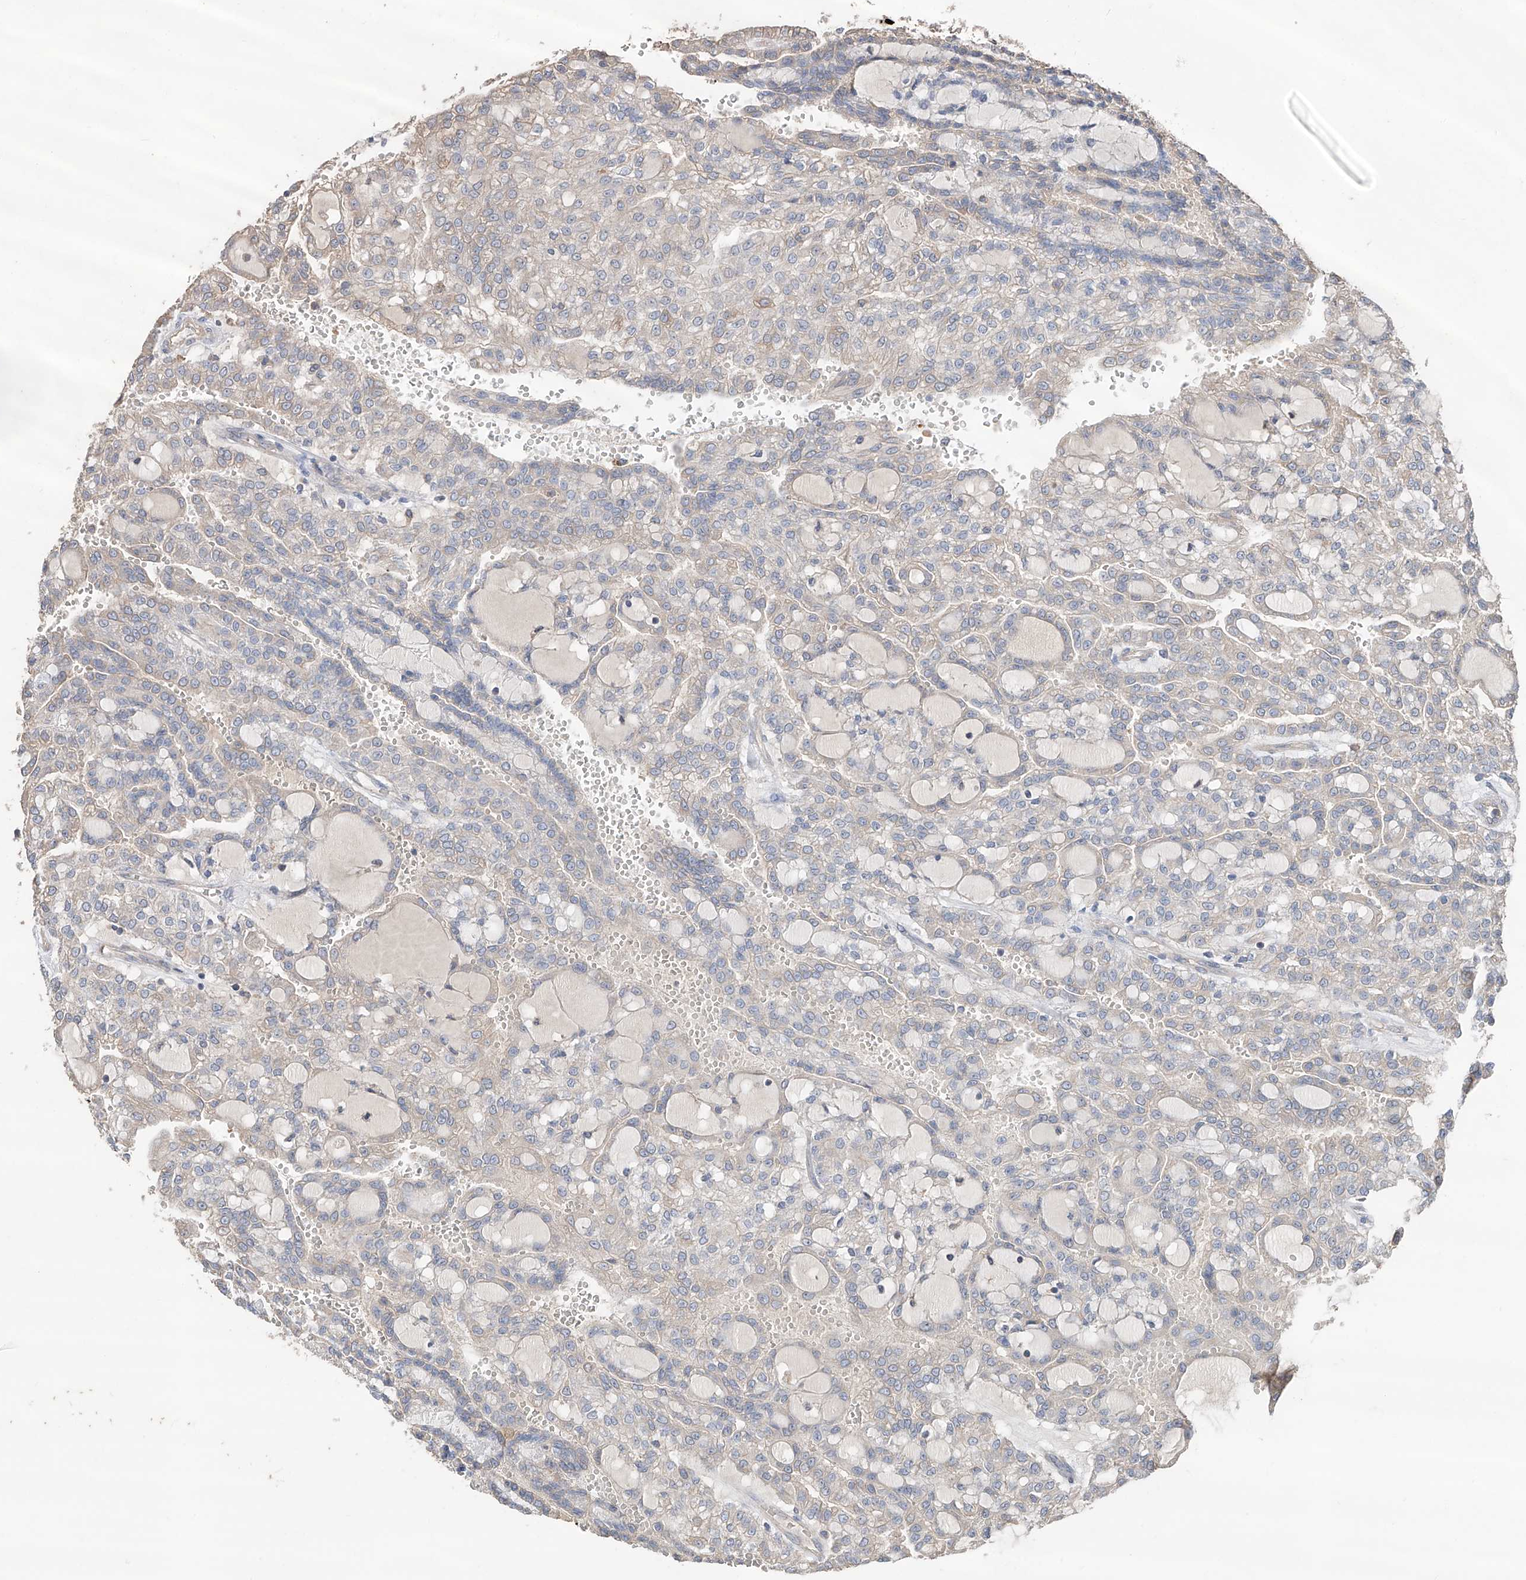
{"staining": {"intensity": "negative", "quantity": "none", "location": "none"}, "tissue": "renal cancer", "cell_type": "Tumor cells", "image_type": "cancer", "snomed": [{"axis": "morphology", "description": "Adenocarcinoma, NOS"}, {"axis": "topography", "description": "Kidney"}], "caption": "IHC image of renal cancer stained for a protein (brown), which demonstrates no expression in tumor cells.", "gene": "EDN1", "patient": {"sex": "male", "age": 63}}